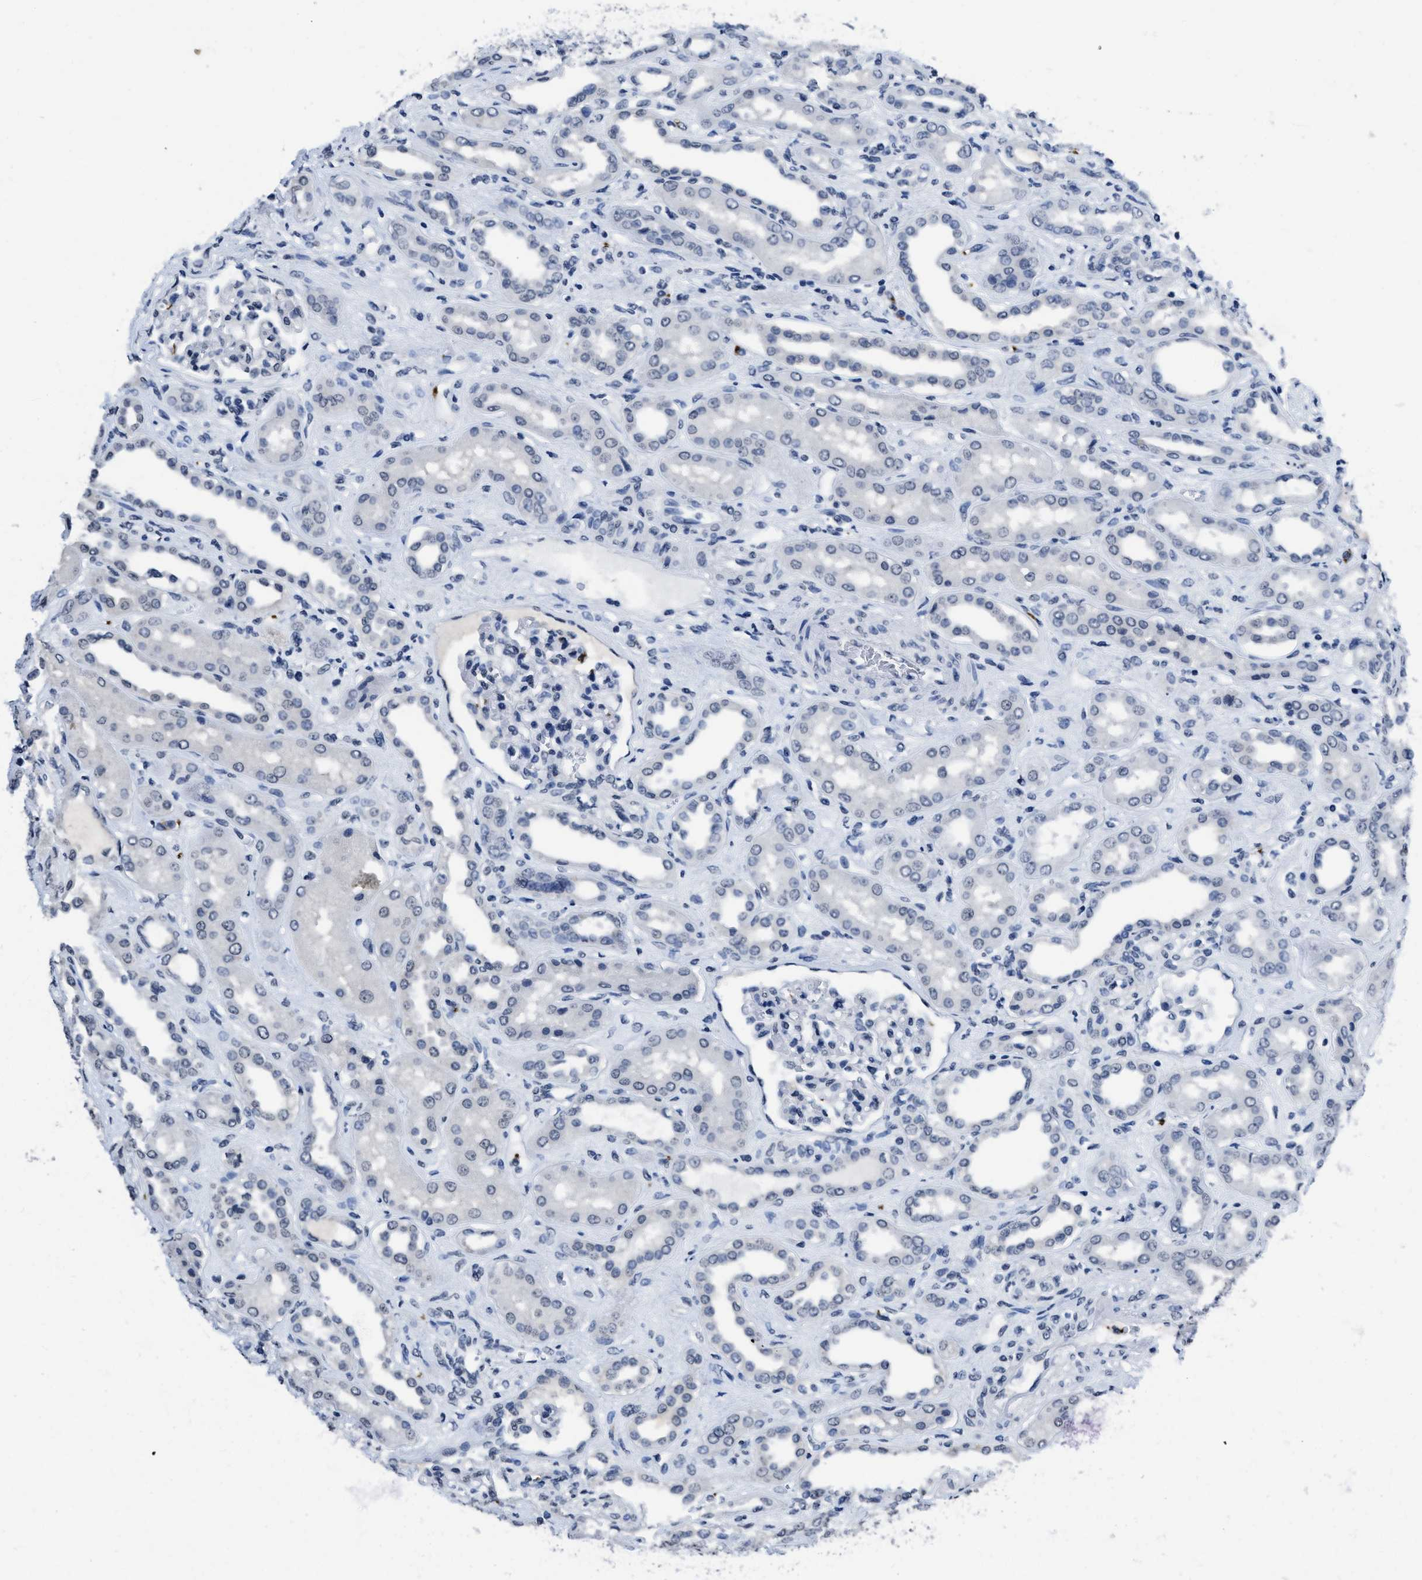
{"staining": {"intensity": "negative", "quantity": "none", "location": "none"}, "tissue": "kidney", "cell_type": "Cells in glomeruli", "image_type": "normal", "snomed": [{"axis": "morphology", "description": "Normal tissue, NOS"}, {"axis": "topography", "description": "Kidney"}], "caption": "An IHC photomicrograph of unremarkable kidney is shown. There is no staining in cells in glomeruli of kidney.", "gene": "ITGA2B", "patient": {"sex": "male", "age": 59}}